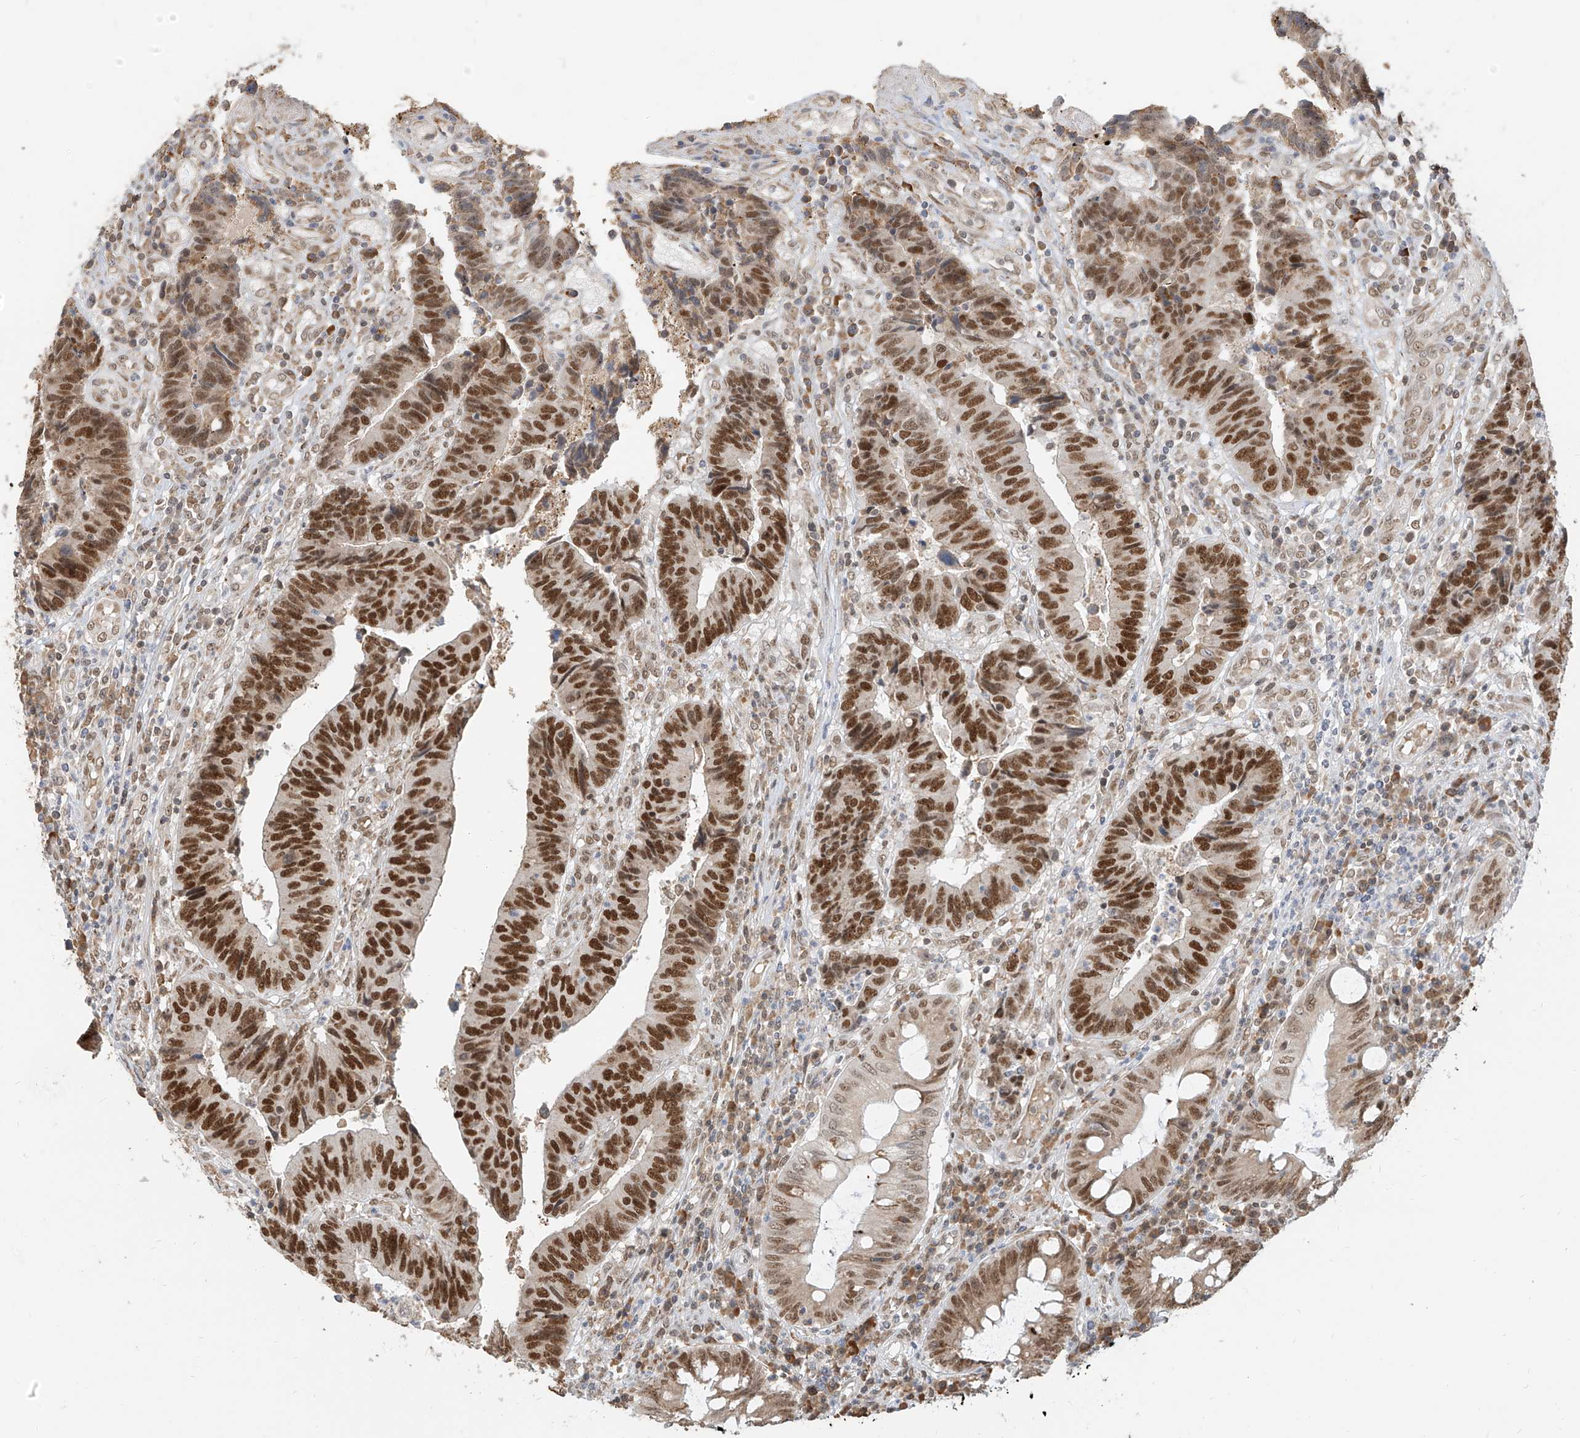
{"staining": {"intensity": "strong", "quantity": ">75%", "location": "nuclear"}, "tissue": "colorectal cancer", "cell_type": "Tumor cells", "image_type": "cancer", "snomed": [{"axis": "morphology", "description": "Adenocarcinoma, NOS"}, {"axis": "topography", "description": "Rectum"}], "caption": "A brown stain labels strong nuclear staining of a protein in colorectal cancer tumor cells.", "gene": "ZMYM2", "patient": {"sex": "male", "age": 84}}